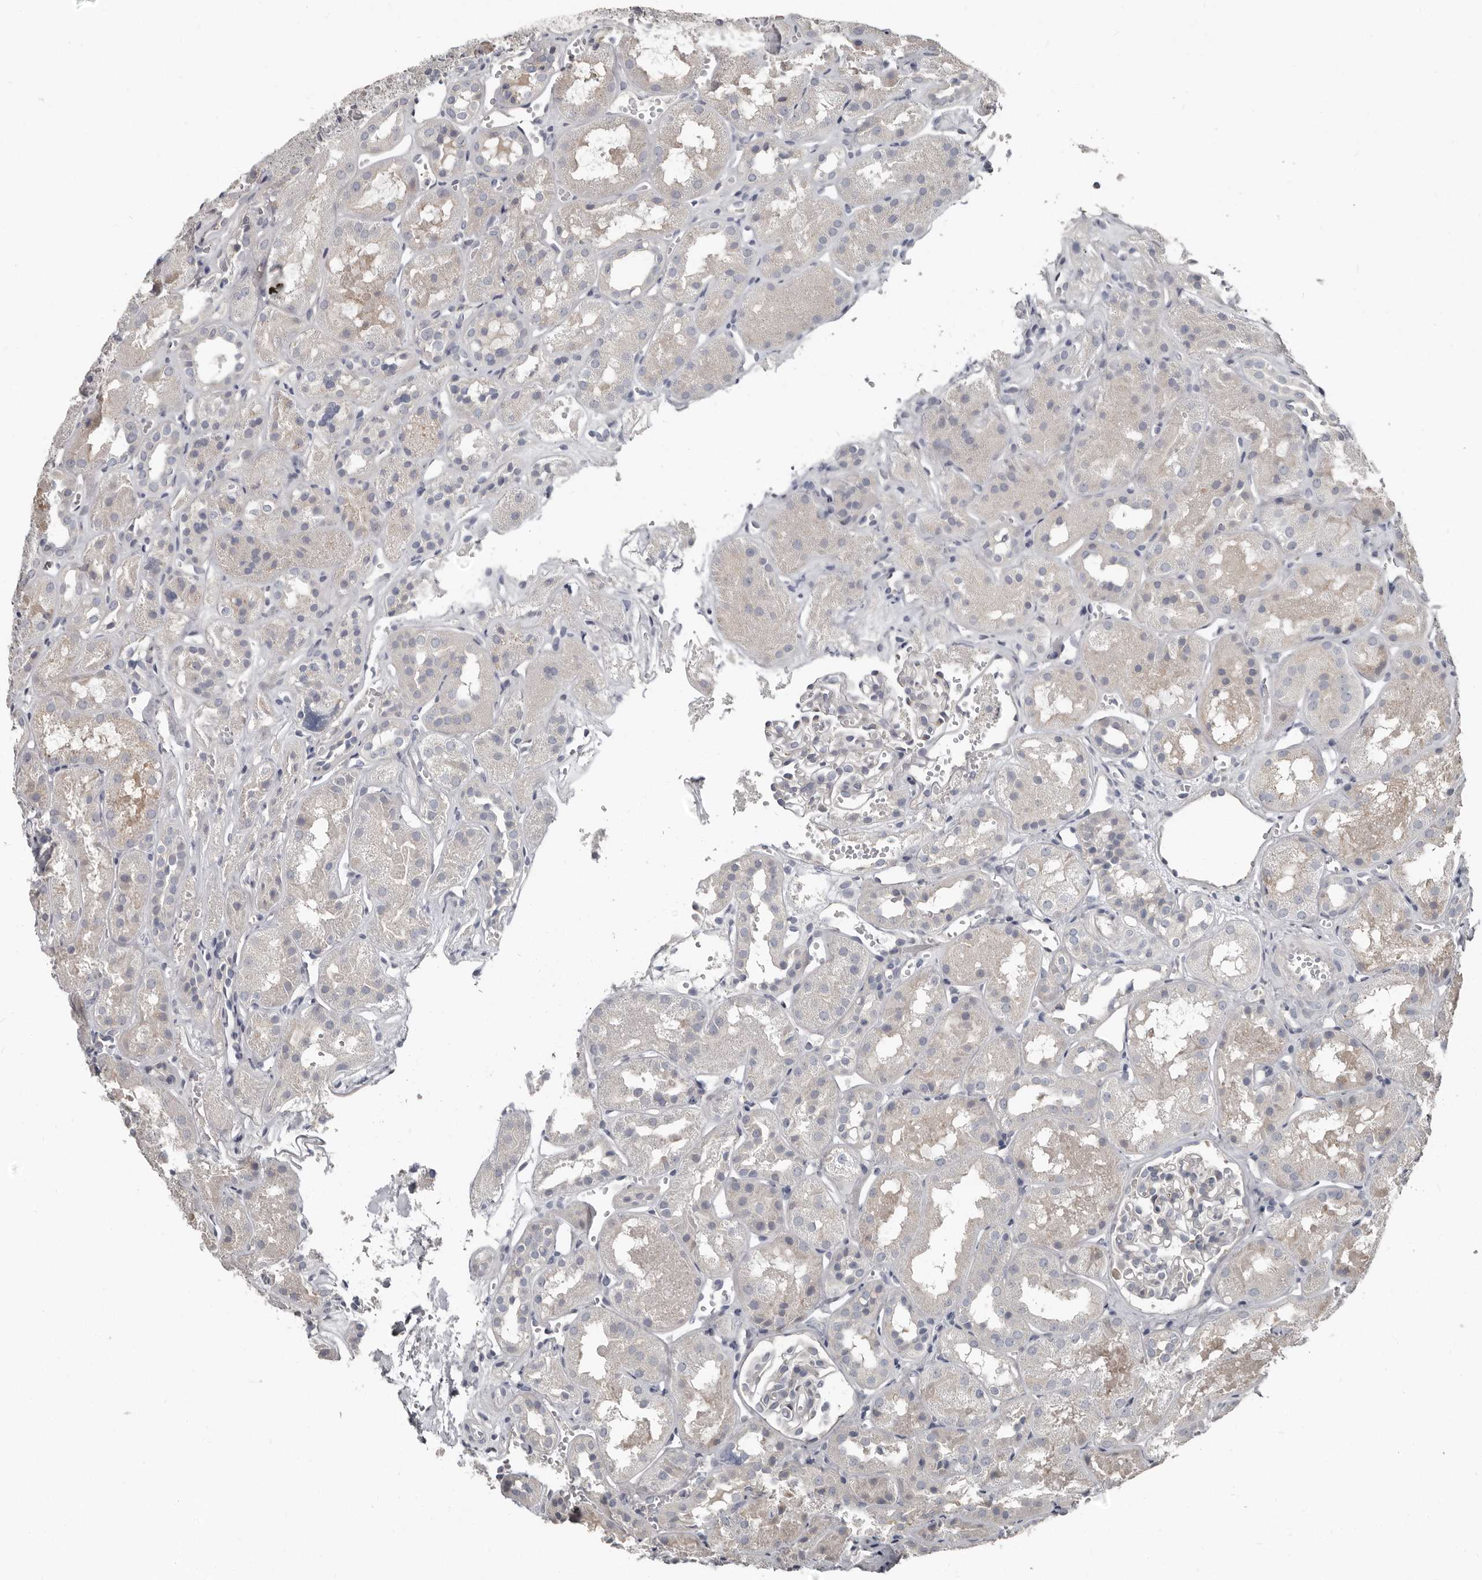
{"staining": {"intensity": "negative", "quantity": "none", "location": "none"}, "tissue": "kidney", "cell_type": "Cells in glomeruli", "image_type": "normal", "snomed": [{"axis": "morphology", "description": "Normal tissue, NOS"}, {"axis": "topography", "description": "Kidney"}], "caption": "Immunohistochemistry (IHC) photomicrograph of benign kidney stained for a protein (brown), which displays no positivity in cells in glomeruli. The staining was performed using DAB (3,3'-diaminobenzidine) to visualize the protein expression in brown, while the nuclei were stained in blue with hematoxylin (Magnification: 20x).", "gene": "CA6", "patient": {"sex": "male", "age": 16}}